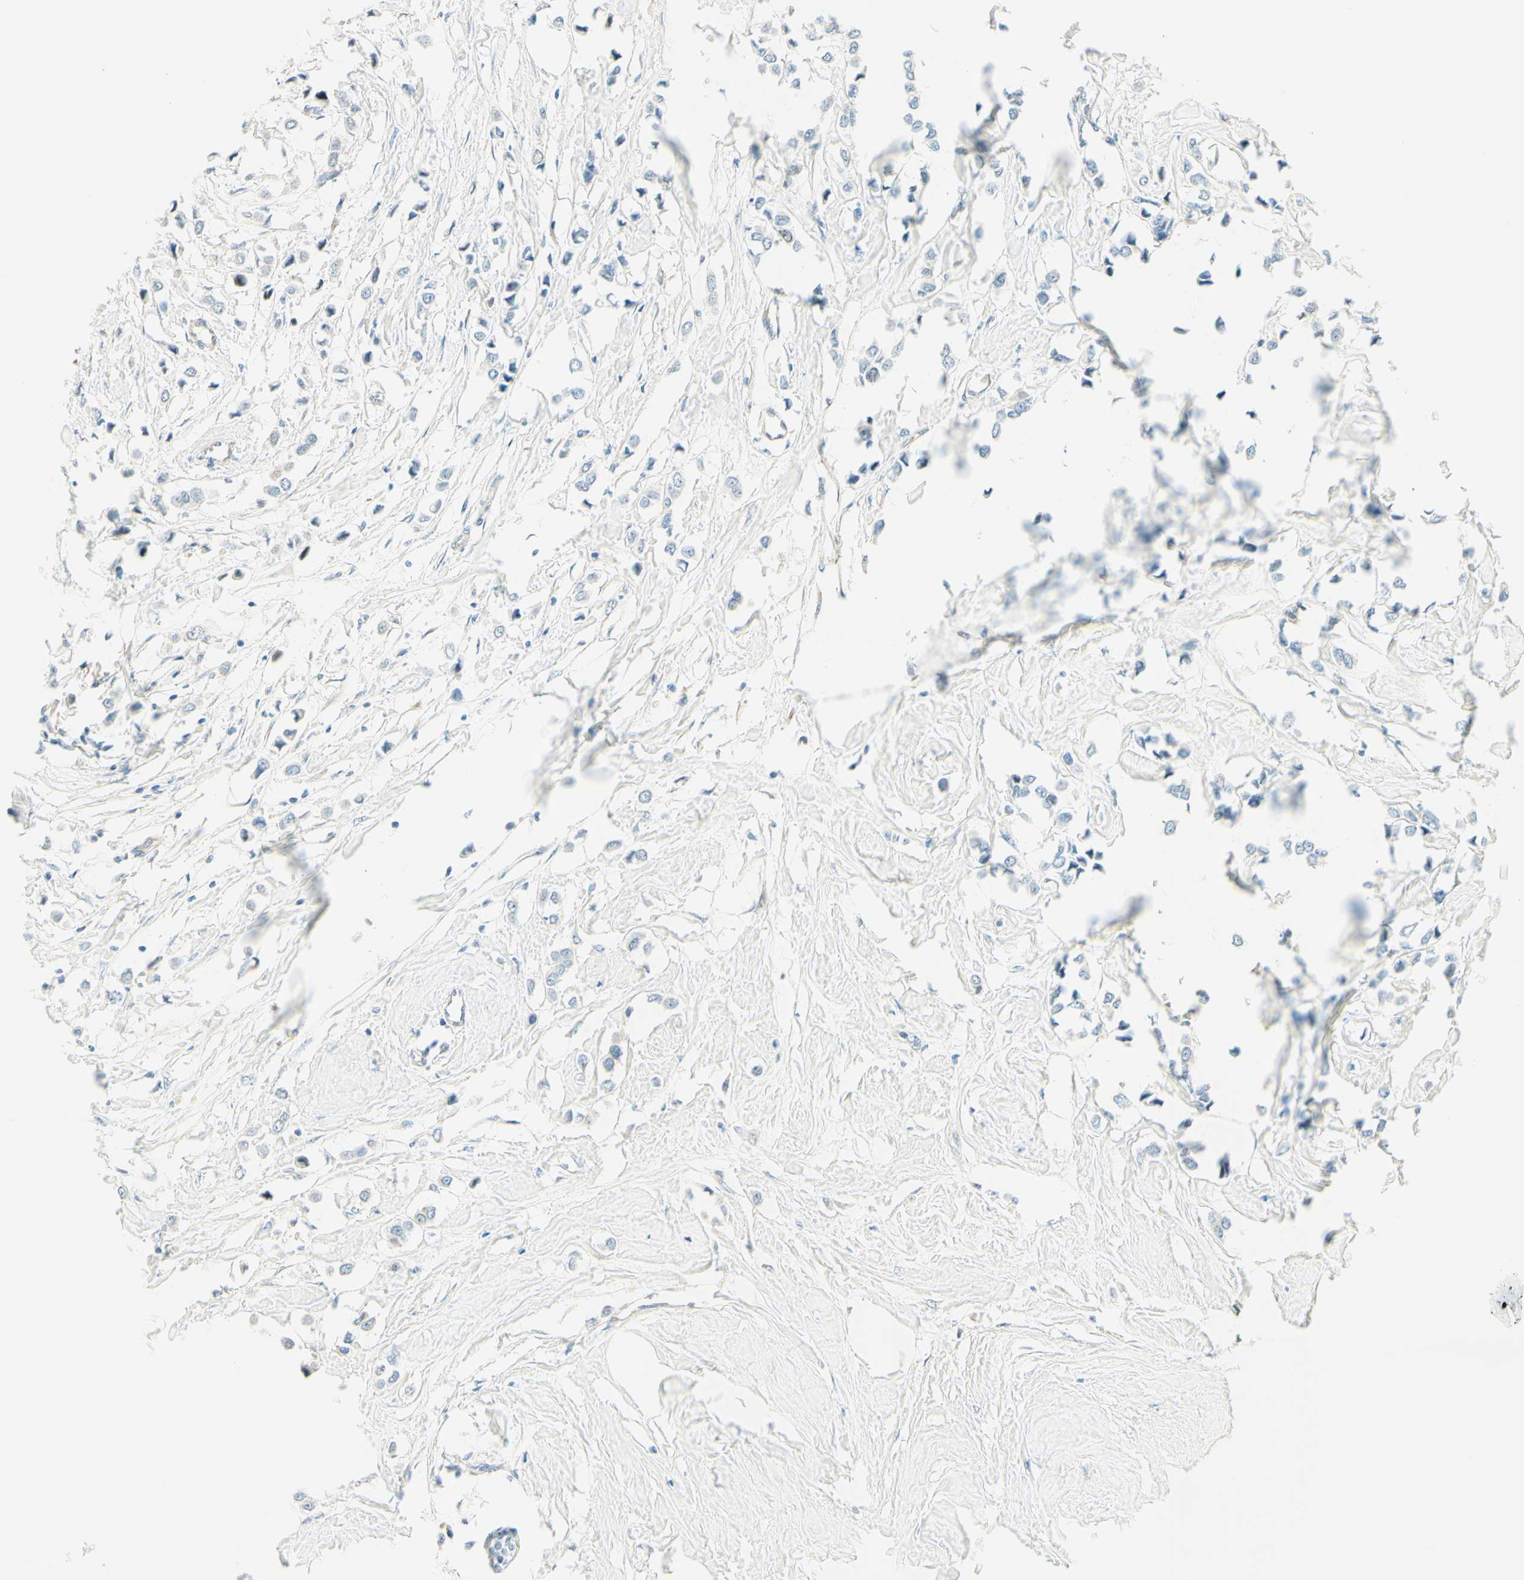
{"staining": {"intensity": "negative", "quantity": "none", "location": "none"}, "tissue": "breast cancer", "cell_type": "Tumor cells", "image_type": "cancer", "snomed": [{"axis": "morphology", "description": "Lobular carcinoma"}, {"axis": "topography", "description": "Breast"}], "caption": "Breast cancer (lobular carcinoma) was stained to show a protein in brown. There is no significant staining in tumor cells.", "gene": "TAOK2", "patient": {"sex": "female", "age": 51}}